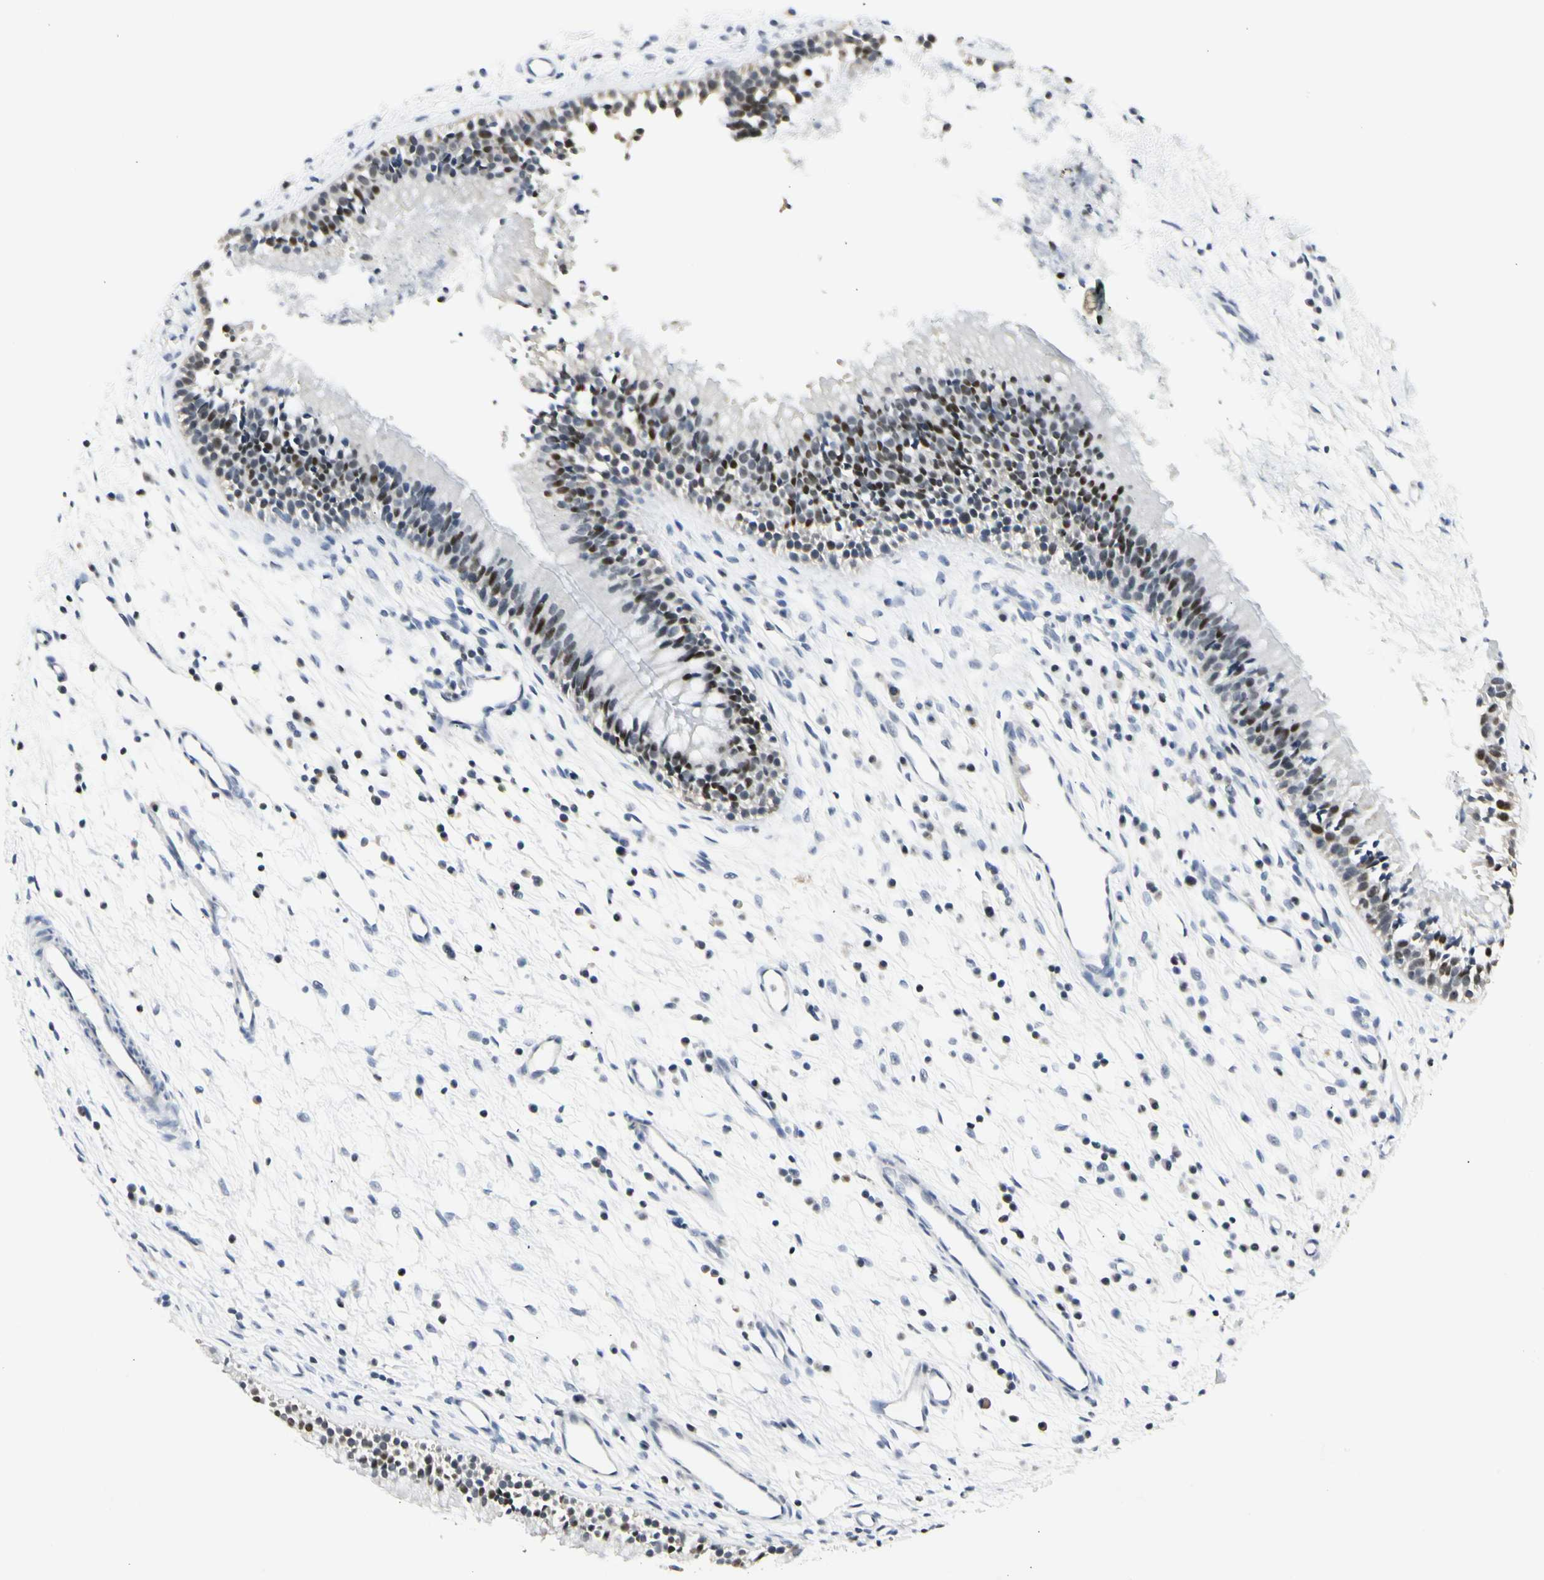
{"staining": {"intensity": "strong", "quantity": "25%-75%", "location": "nuclear"}, "tissue": "nasopharynx", "cell_type": "Respiratory epithelial cells", "image_type": "normal", "snomed": [{"axis": "morphology", "description": "Normal tissue, NOS"}, {"axis": "topography", "description": "Nasopharynx"}], "caption": "Strong nuclear staining is identified in about 25%-75% of respiratory epithelial cells in normal nasopharynx. (DAB = brown stain, brightfield microscopy at high magnification).", "gene": "ZBTB7B", "patient": {"sex": "male", "age": 21}}